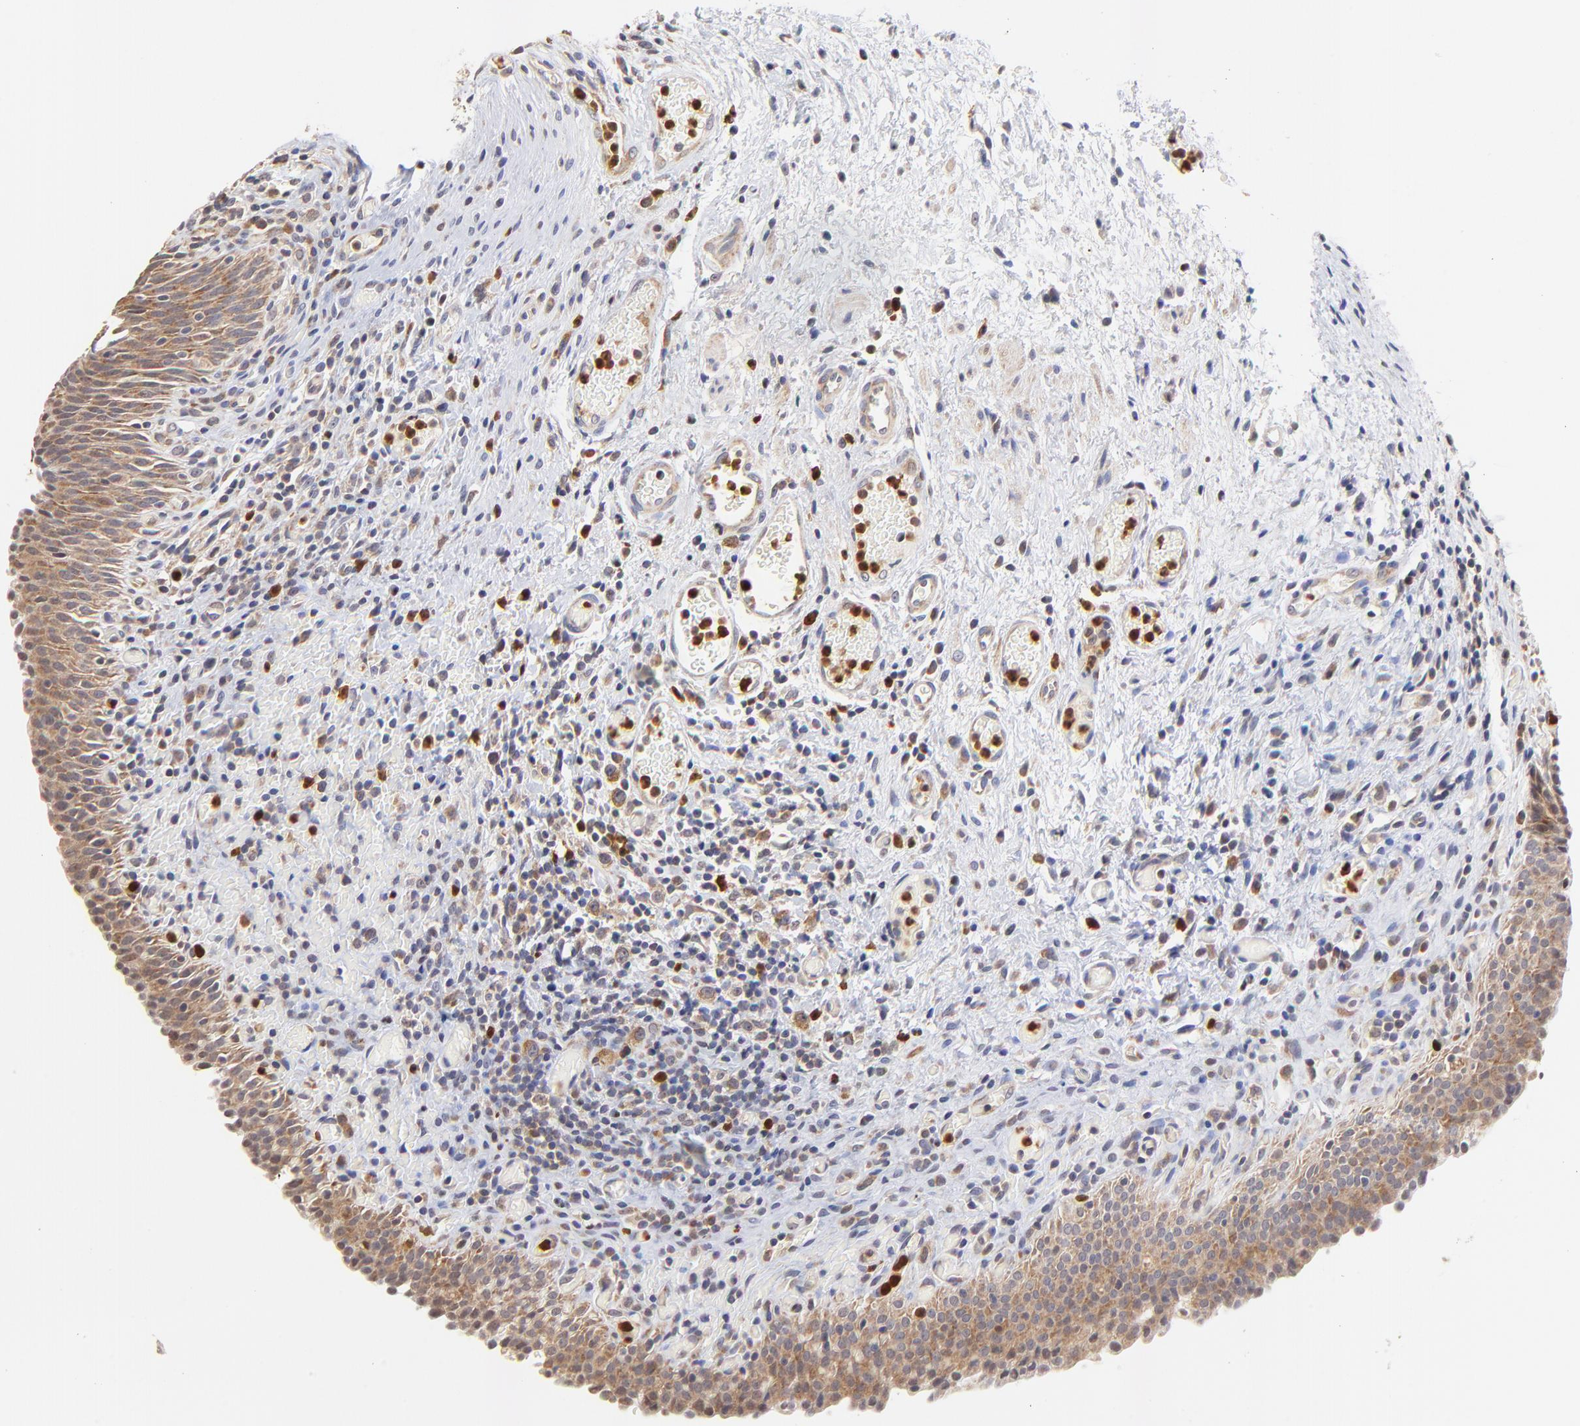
{"staining": {"intensity": "moderate", "quantity": ">75%", "location": "cytoplasmic/membranous"}, "tissue": "urinary bladder", "cell_type": "Urothelial cells", "image_type": "normal", "snomed": [{"axis": "morphology", "description": "Normal tissue, NOS"}, {"axis": "morphology", "description": "Urothelial carcinoma, High grade"}, {"axis": "topography", "description": "Urinary bladder"}], "caption": "Urinary bladder stained for a protein (brown) exhibits moderate cytoplasmic/membranous positive expression in about >75% of urothelial cells.", "gene": "BBOF1", "patient": {"sex": "male", "age": 51}}